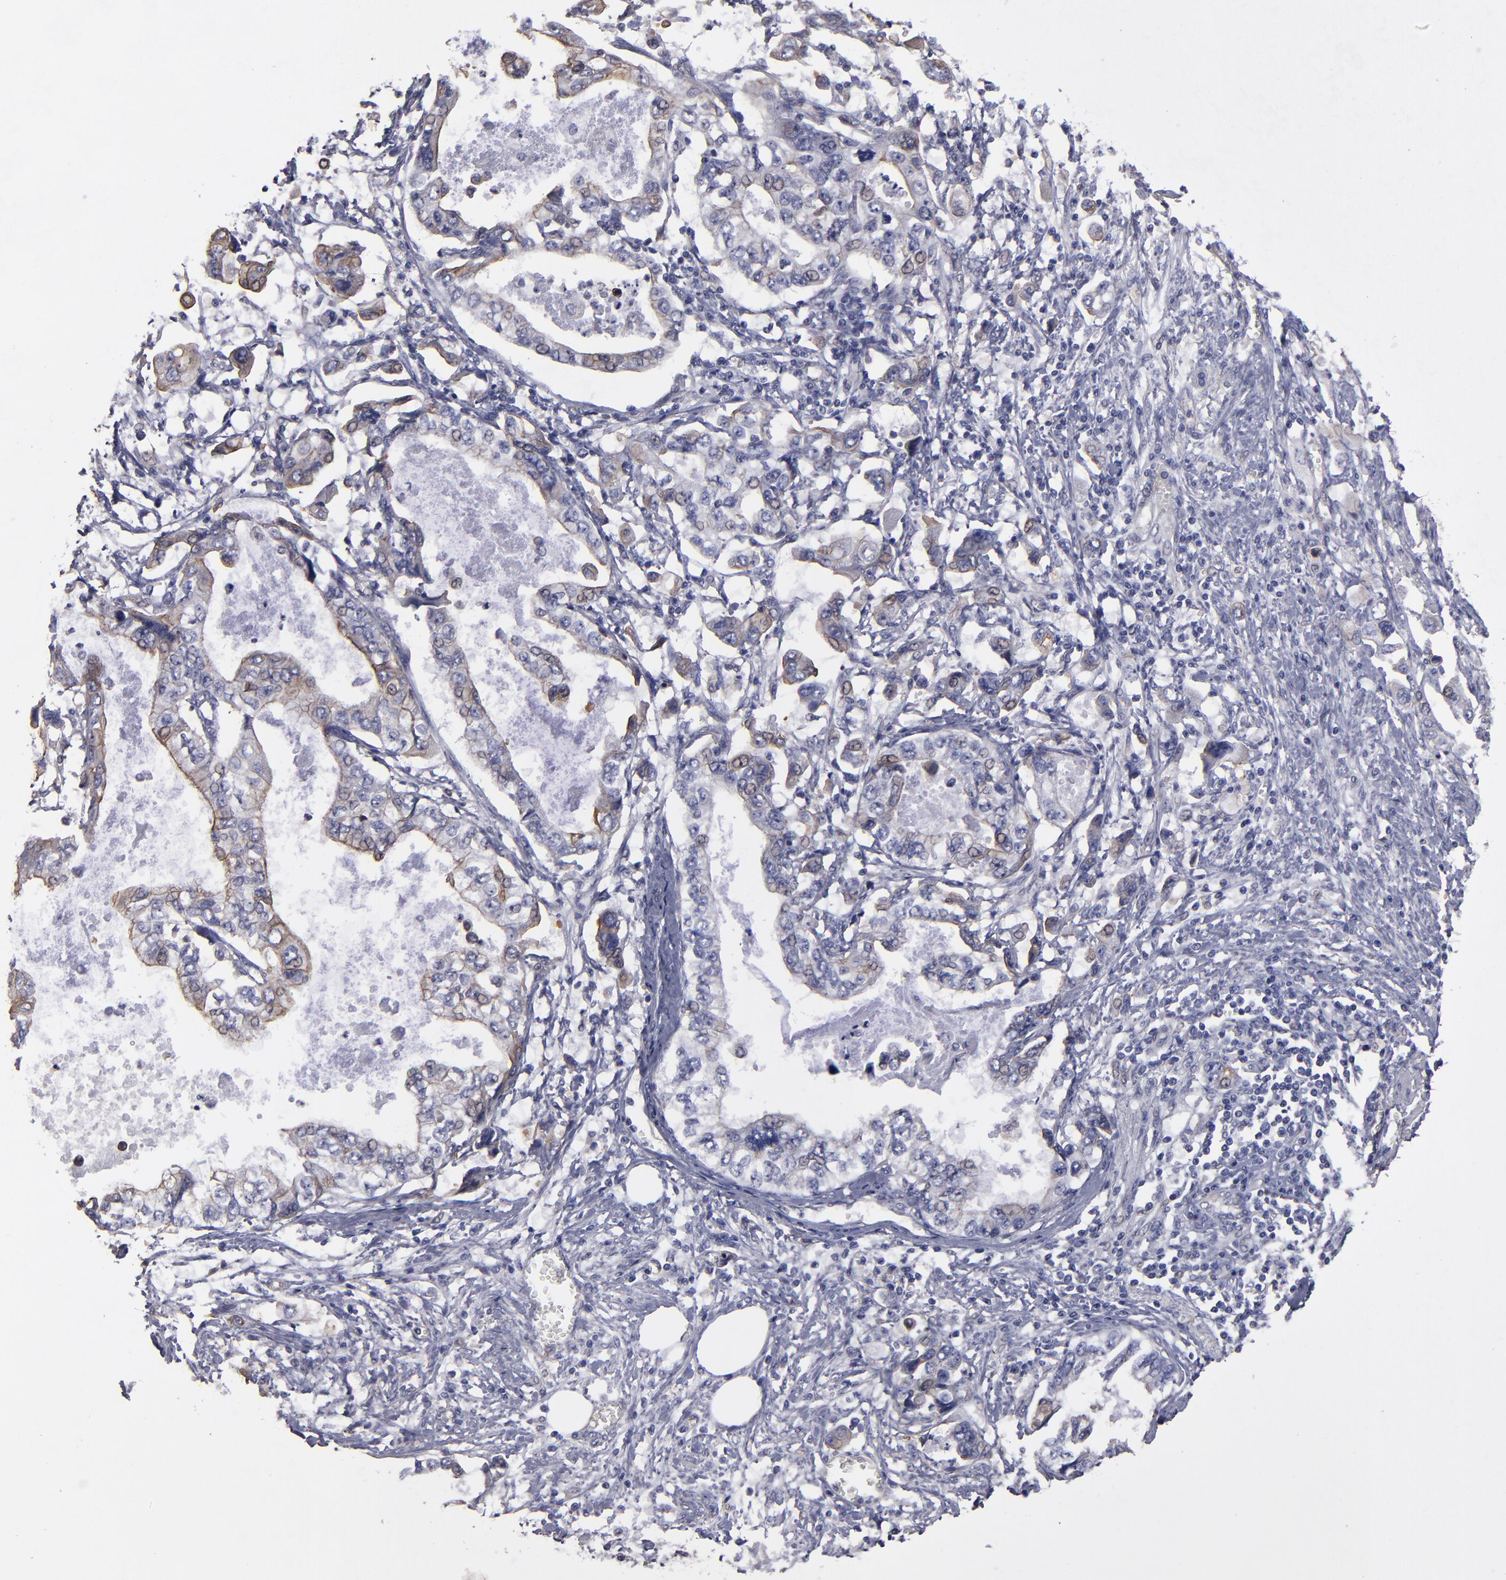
{"staining": {"intensity": "weak", "quantity": ">75%", "location": "cytoplasmic/membranous,nuclear"}, "tissue": "stomach cancer", "cell_type": "Tumor cells", "image_type": "cancer", "snomed": [{"axis": "morphology", "description": "Adenocarcinoma, NOS"}, {"axis": "topography", "description": "Pancreas"}, {"axis": "topography", "description": "Stomach, upper"}], "caption": "Immunohistochemistry (IHC) (DAB) staining of stomach cancer (adenocarcinoma) shows weak cytoplasmic/membranous and nuclear protein staining in approximately >75% of tumor cells. The staining was performed using DAB, with brown indicating positive protein expression. Nuclei are stained blue with hematoxylin.", "gene": "NDRG2", "patient": {"sex": "male", "age": 77}}